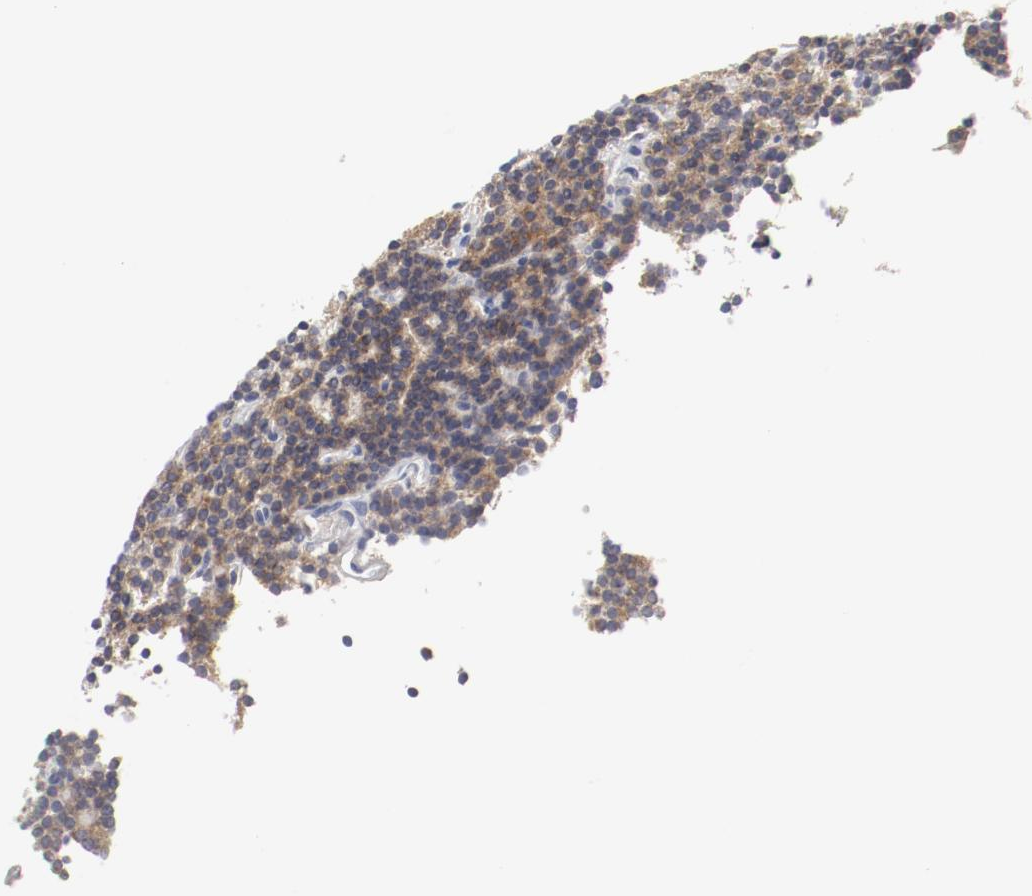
{"staining": {"intensity": "moderate", "quantity": ">75%", "location": "cytoplasmic/membranous"}, "tissue": "parathyroid gland", "cell_type": "Glandular cells", "image_type": "normal", "snomed": [{"axis": "morphology", "description": "Normal tissue, NOS"}, {"axis": "topography", "description": "Parathyroid gland"}], "caption": "Parathyroid gland stained for a protein (brown) reveals moderate cytoplasmic/membranous positive positivity in approximately >75% of glandular cells.", "gene": "BAD", "patient": {"sex": "female", "age": 45}}